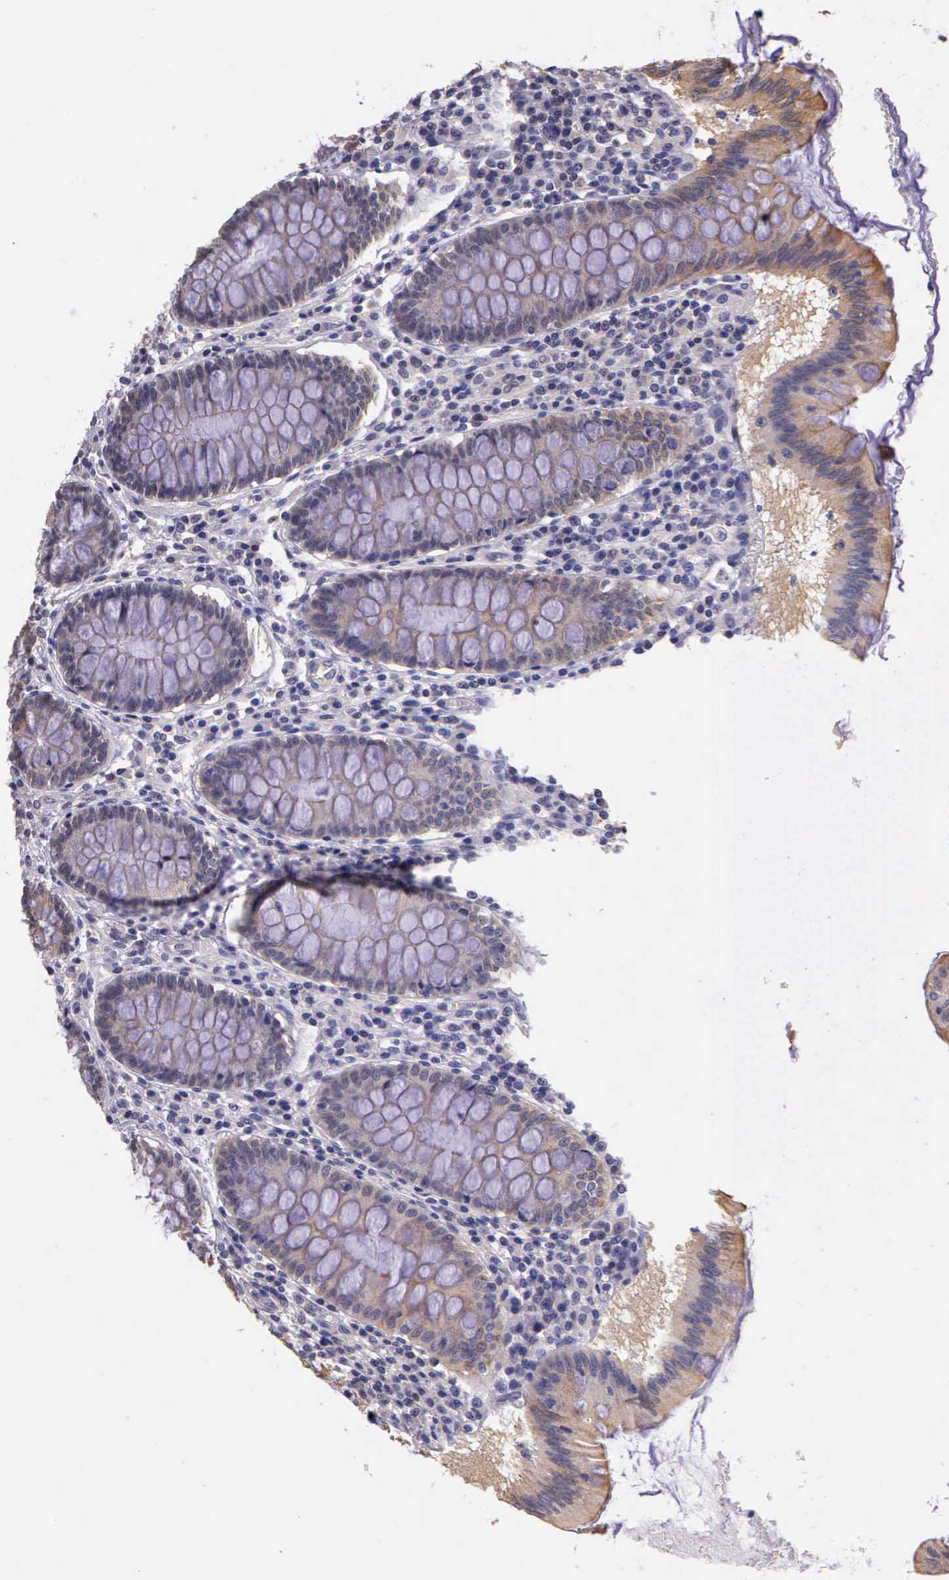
{"staining": {"intensity": "negative", "quantity": "none", "location": "none"}, "tissue": "colon", "cell_type": "Endothelial cells", "image_type": "normal", "snomed": [{"axis": "morphology", "description": "Normal tissue, NOS"}, {"axis": "topography", "description": "Colon"}], "caption": "IHC of unremarkable human colon reveals no expression in endothelial cells.", "gene": "IGBP1P2", "patient": {"sex": "male", "age": 62}}